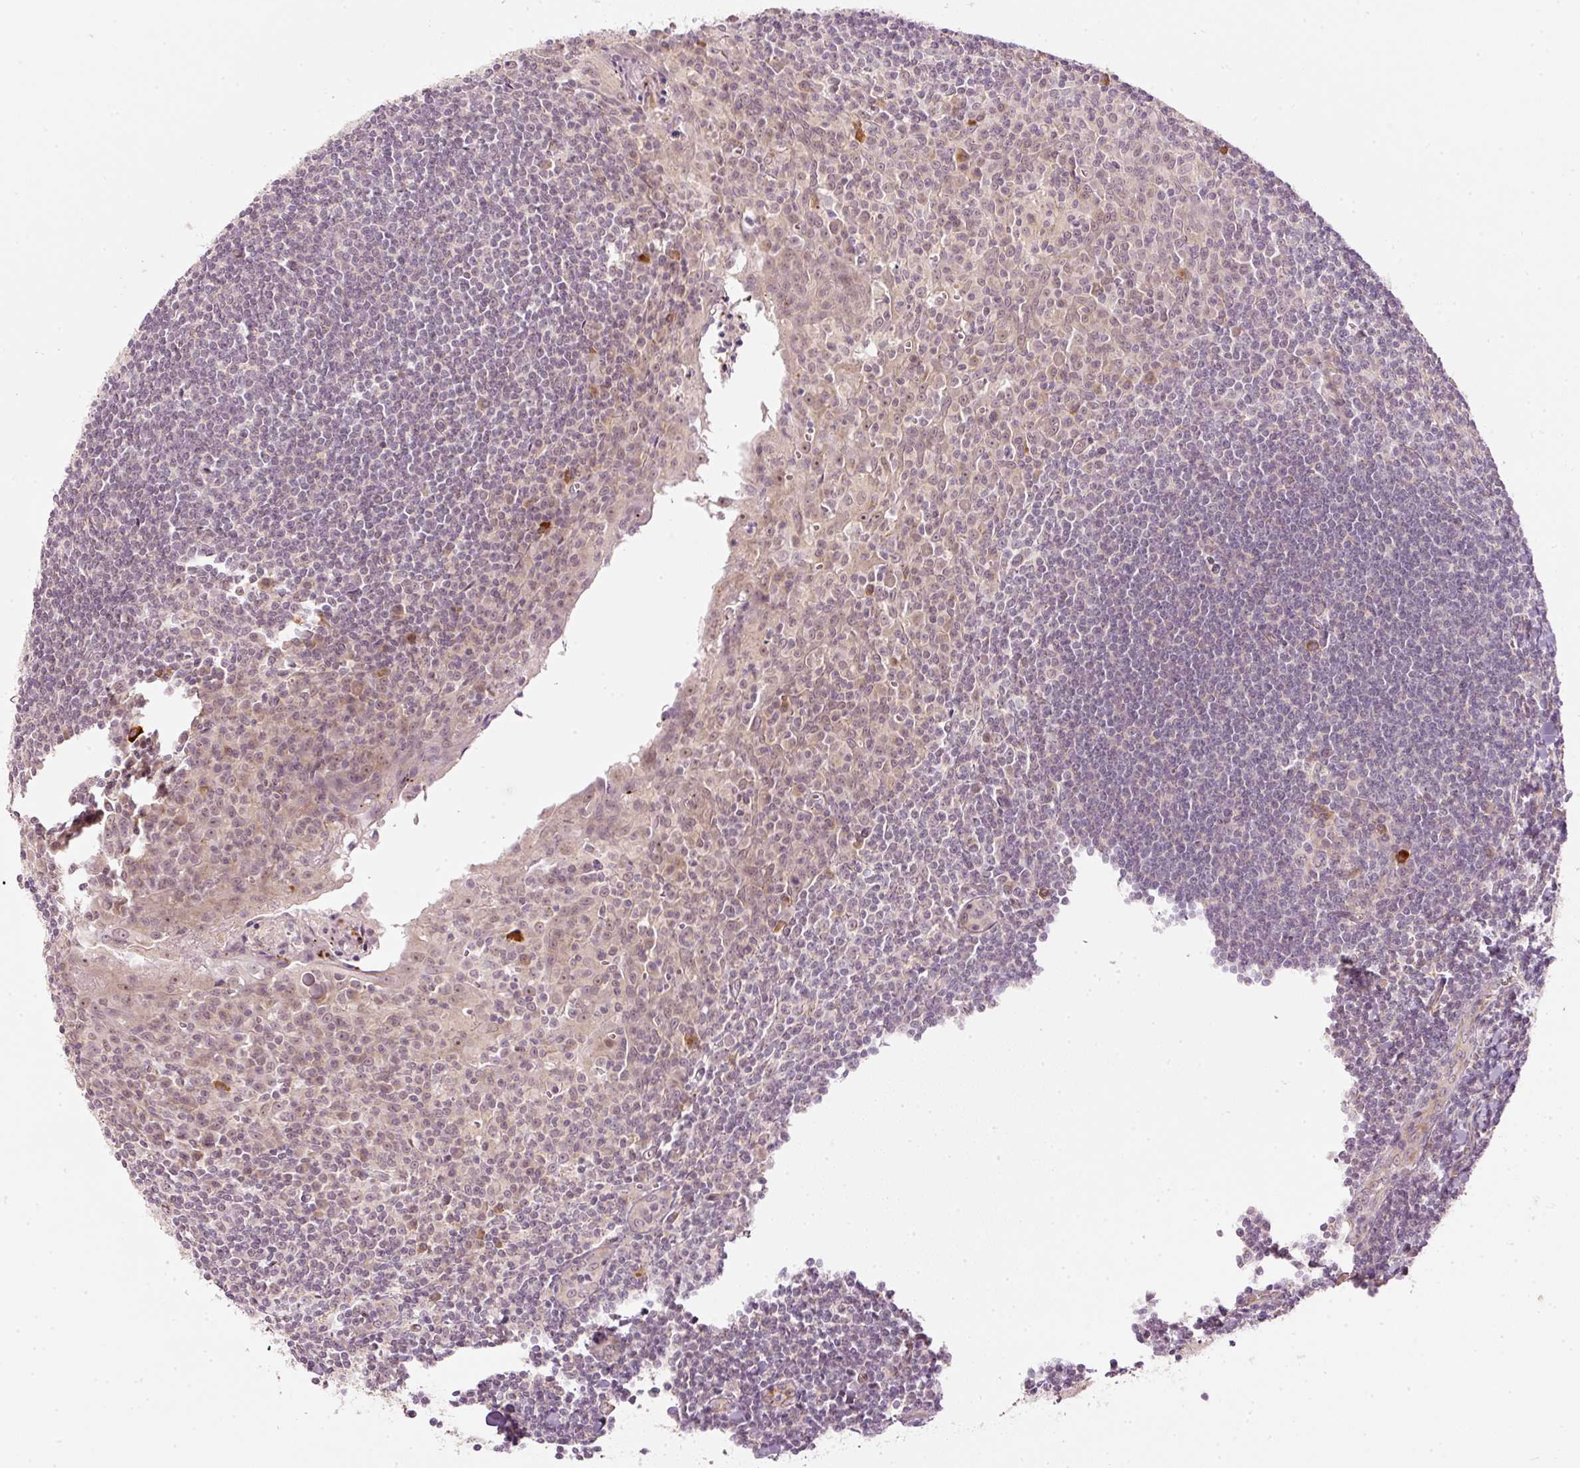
{"staining": {"intensity": "moderate", "quantity": "<25%", "location": "cytoplasmic/membranous"}, "tissue": "tonsil", "cell_type": "Germinal center cells", "image_type": "normal", "snomed": [{"axis": "morphology", "description": "Normal tissue, NOS"}, {"axis": "topography", "description": "Tonsil"}], "caption": "Immunohistochemical staining of normal human tonsil reveals <25% levels of moderate cytoplasmic/membranous protein positivity in approximately <25% of germinal center cells.", "gene": "CDC20B", "patient": {"sex": "male", "age": 27}}